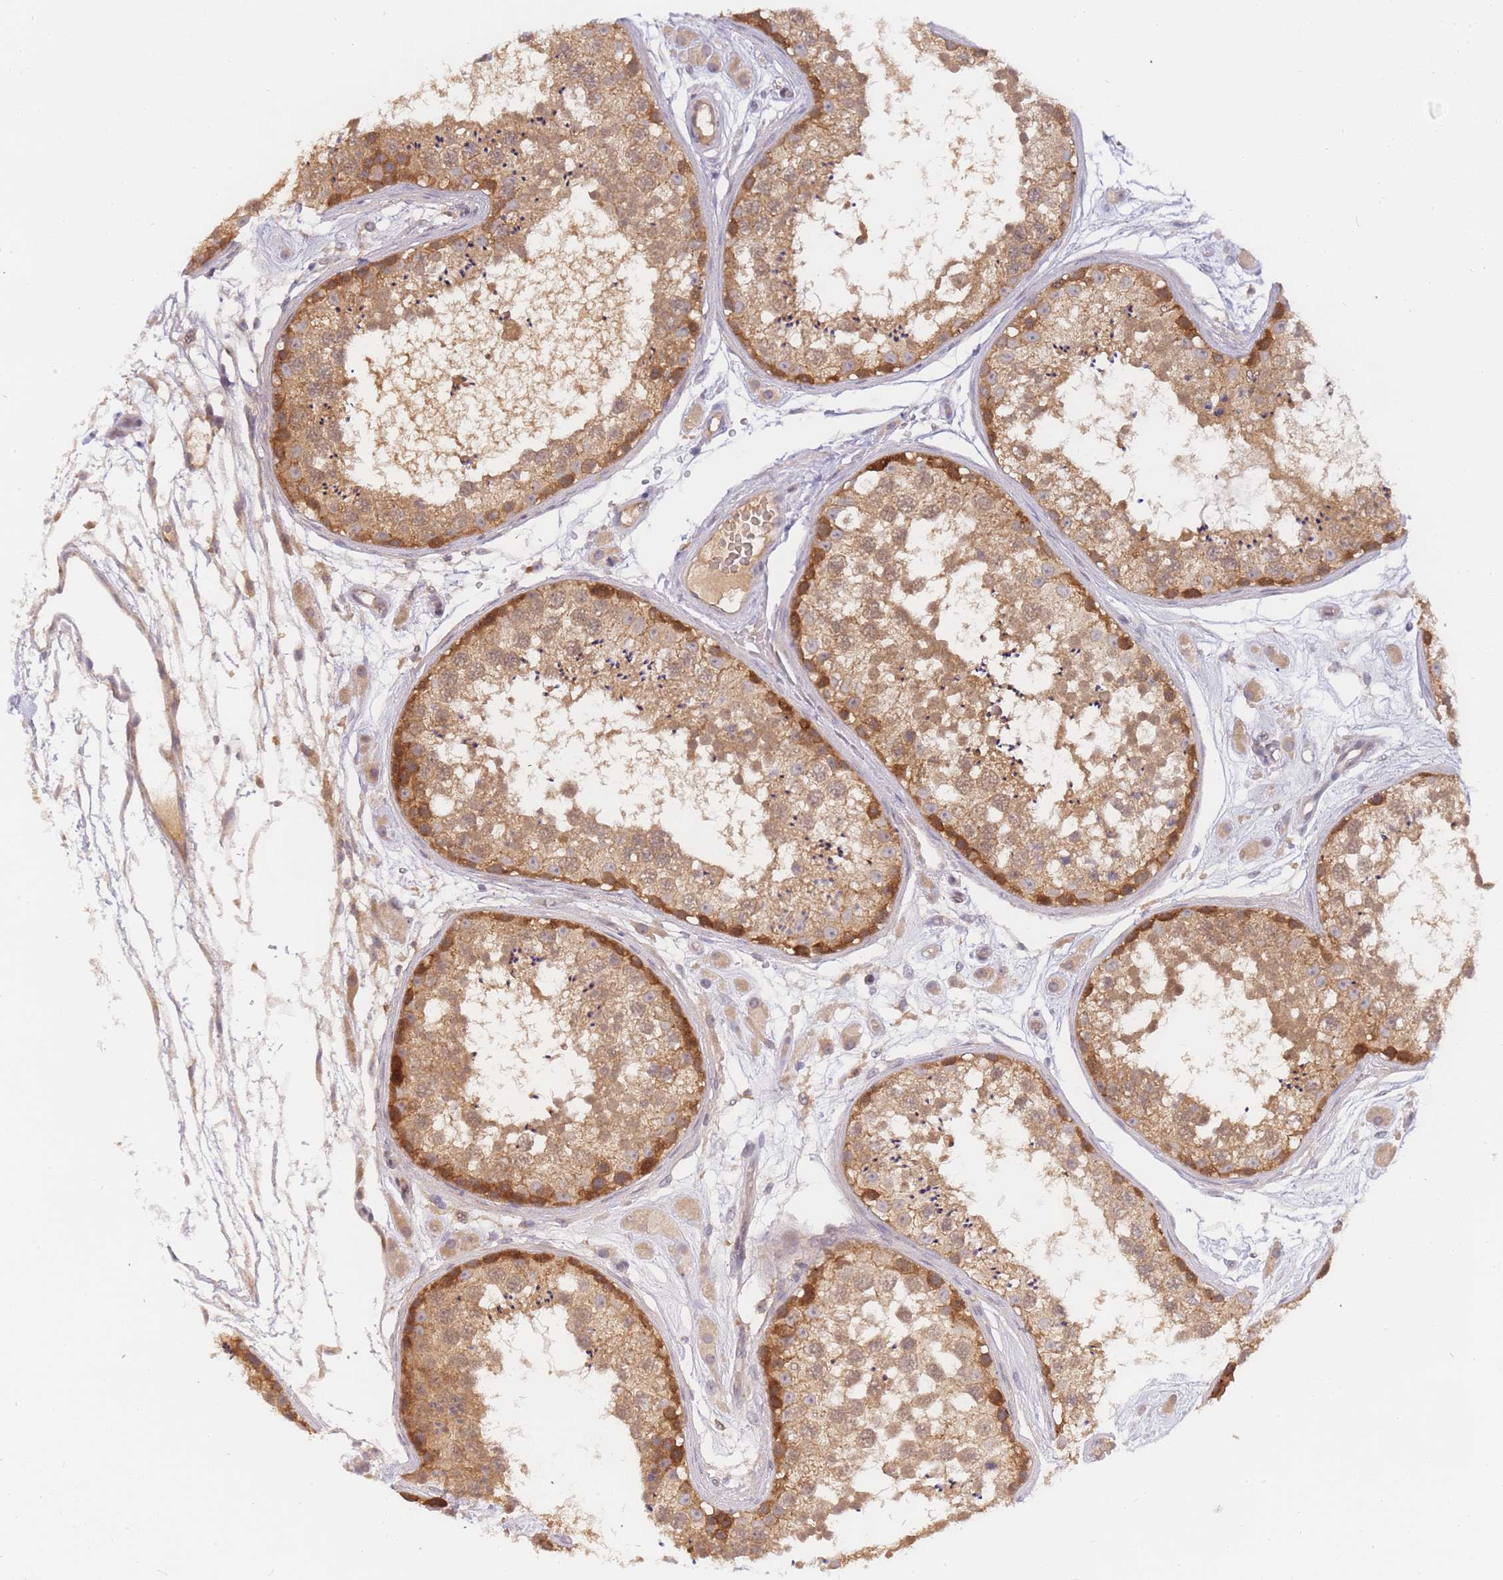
{"staining": {"intensity": "moderate", "quantity": ">75%", "location": "cytoplasmic/membranous"}, "tissue": "testis", "cell_type": "Cells in seminiferous ducts", "image_type": "normal", "snomed": [{"axis": "morphology", "description": "Normal tissue, NOS"}, {"axis": "topography", "description": "Testis"}], "caption": "Protein staining exhibits moderate cytoplasmic/membranous expression in about >75% of cells in seminiferous ducts in normal testis.", "gene": "ZNF577", "patient": {"sex": "male", "age": 25}}